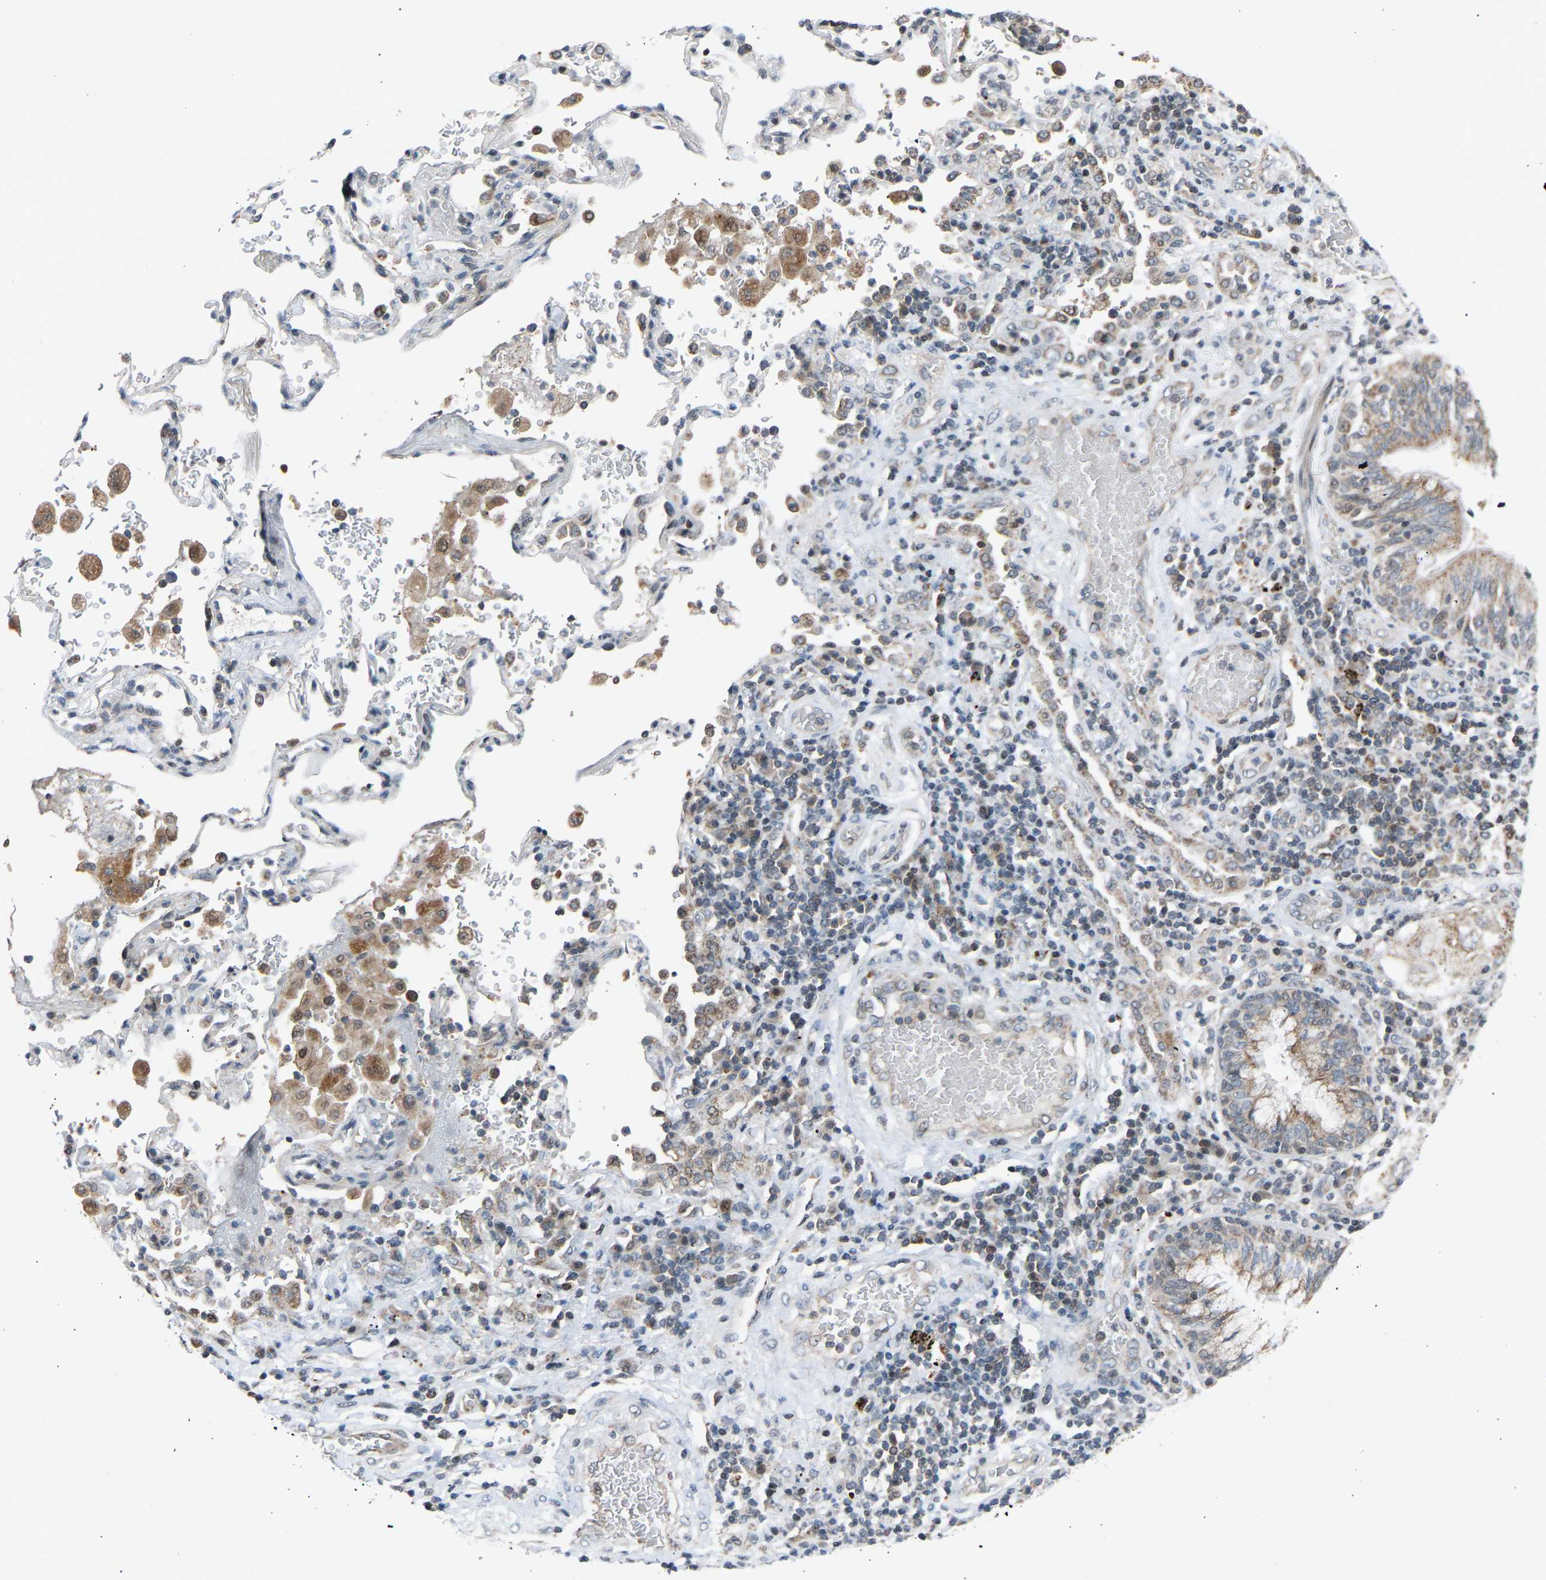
{"staining": {"intensity": "weak", "quantity": "25%-75%", "location": "cytoplasmic/membranous"}, "tissue": "lung cancer", "cell_type": "Tumor cells", "image_type": "cancer", "snomed": [{"axis": "morphology", "description": "Adenocarcinoma, NOS"}, {"axis": "topography", "description": "Lung"}], "caption": "This image exhibits IHC staining of human lung adenocarcinoma, with low weak cytoplasmic/membranous expression in about 25%-75% of tumor cells.", "gene": "SLIRP", "patient": {"sex": "male", "age": 64}}